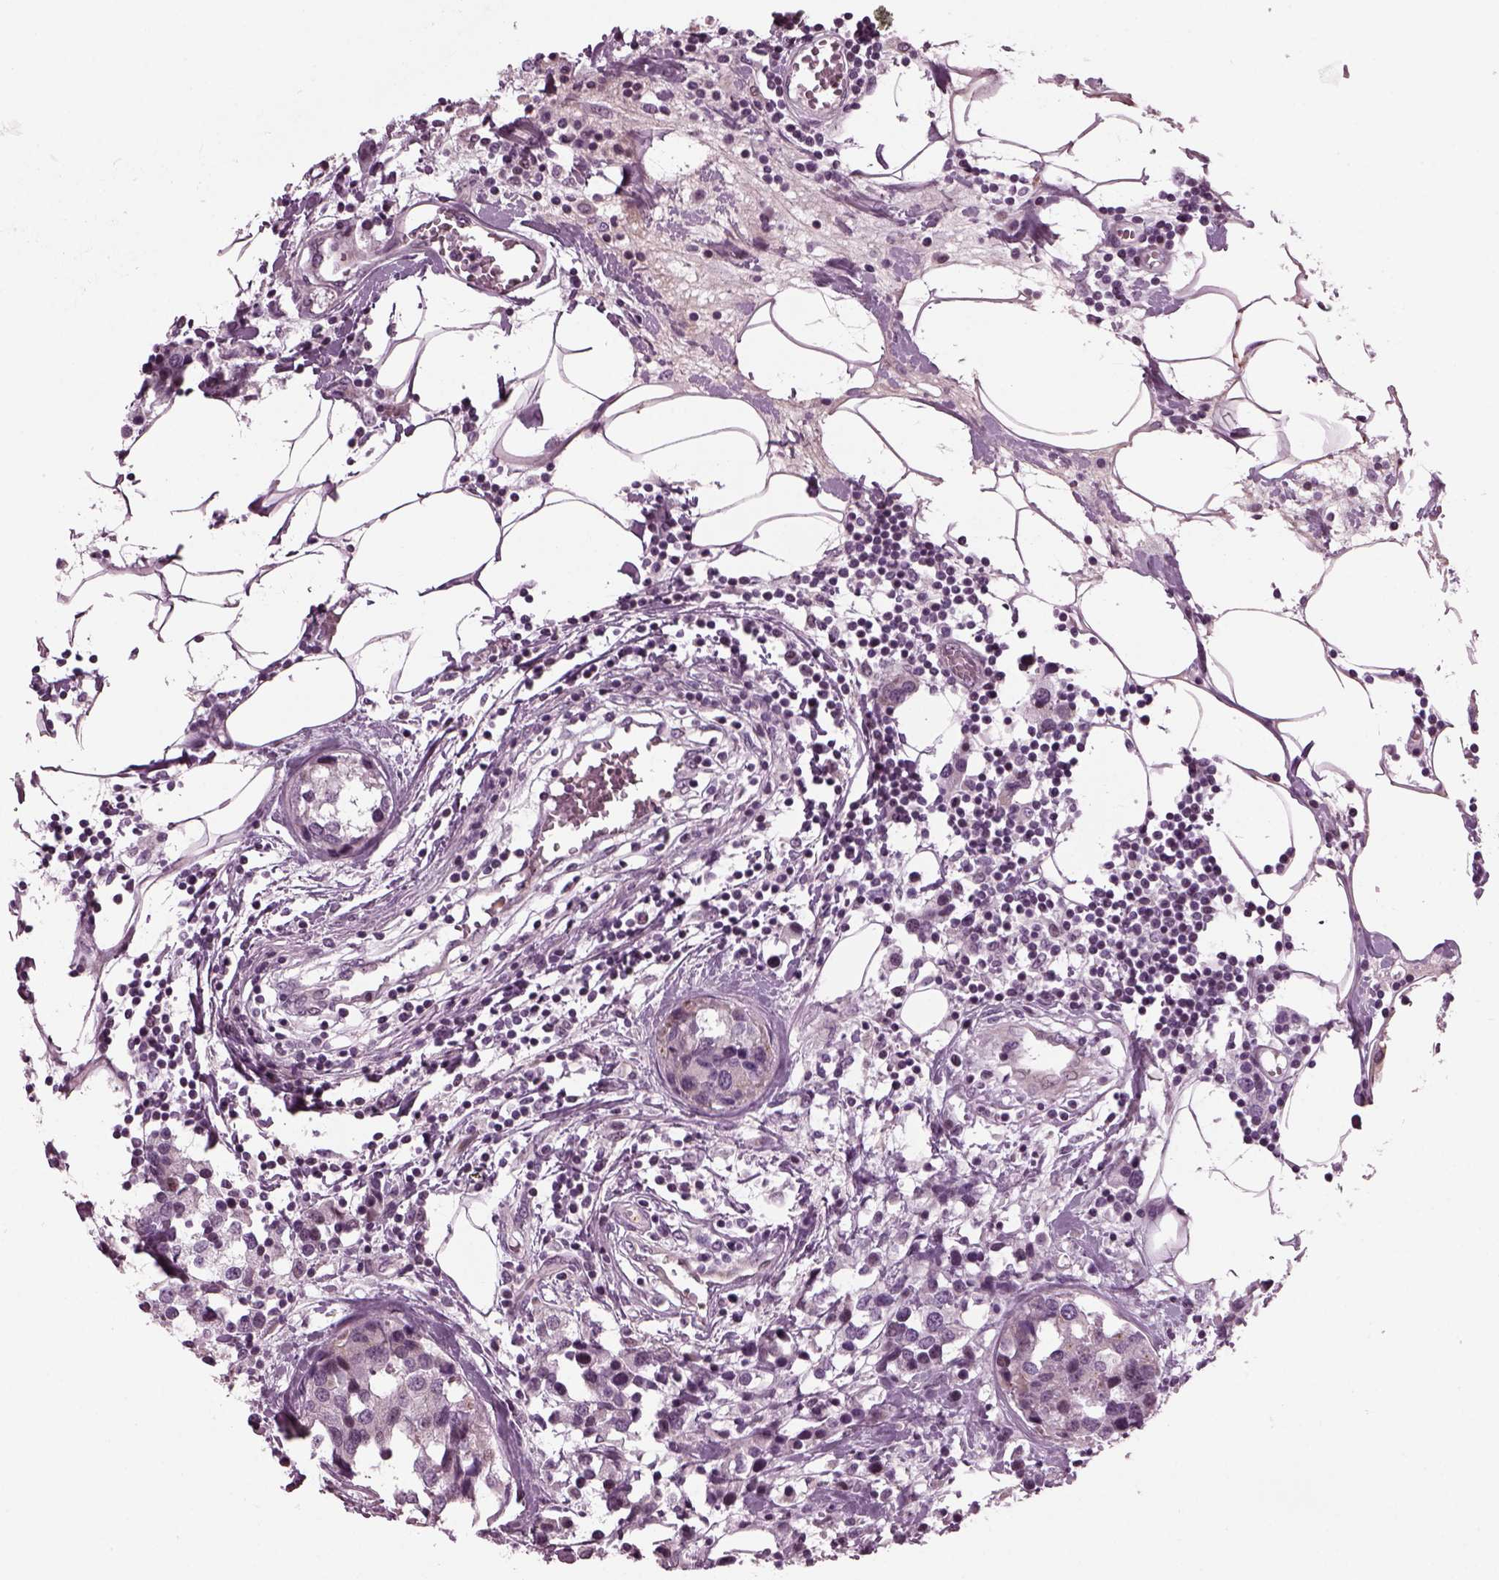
{"staining": {"intensity": "negative", "quantity": "none", "location": "none"}, "tissue": "breast cancer", "cell_type": "Tumor cells", "image_type": "cancer", "snomed": [{"axis": "morphology", "description": "Lobular carcinoma"}, {"axis": "topography", "description": "Breast"}], "caption": "This image is of lobular carcinoma (breast) stained with immunohistochemistry (IHC) to label a protein in brown with the nuclei are counter-stained blue. There is no staining in tumor cells. (DAB immunohistochemistry (IHC) with hematoxylin counter stain).", "gene": "DPYSL5", "patient": {"sex": "female", "age": 59}}